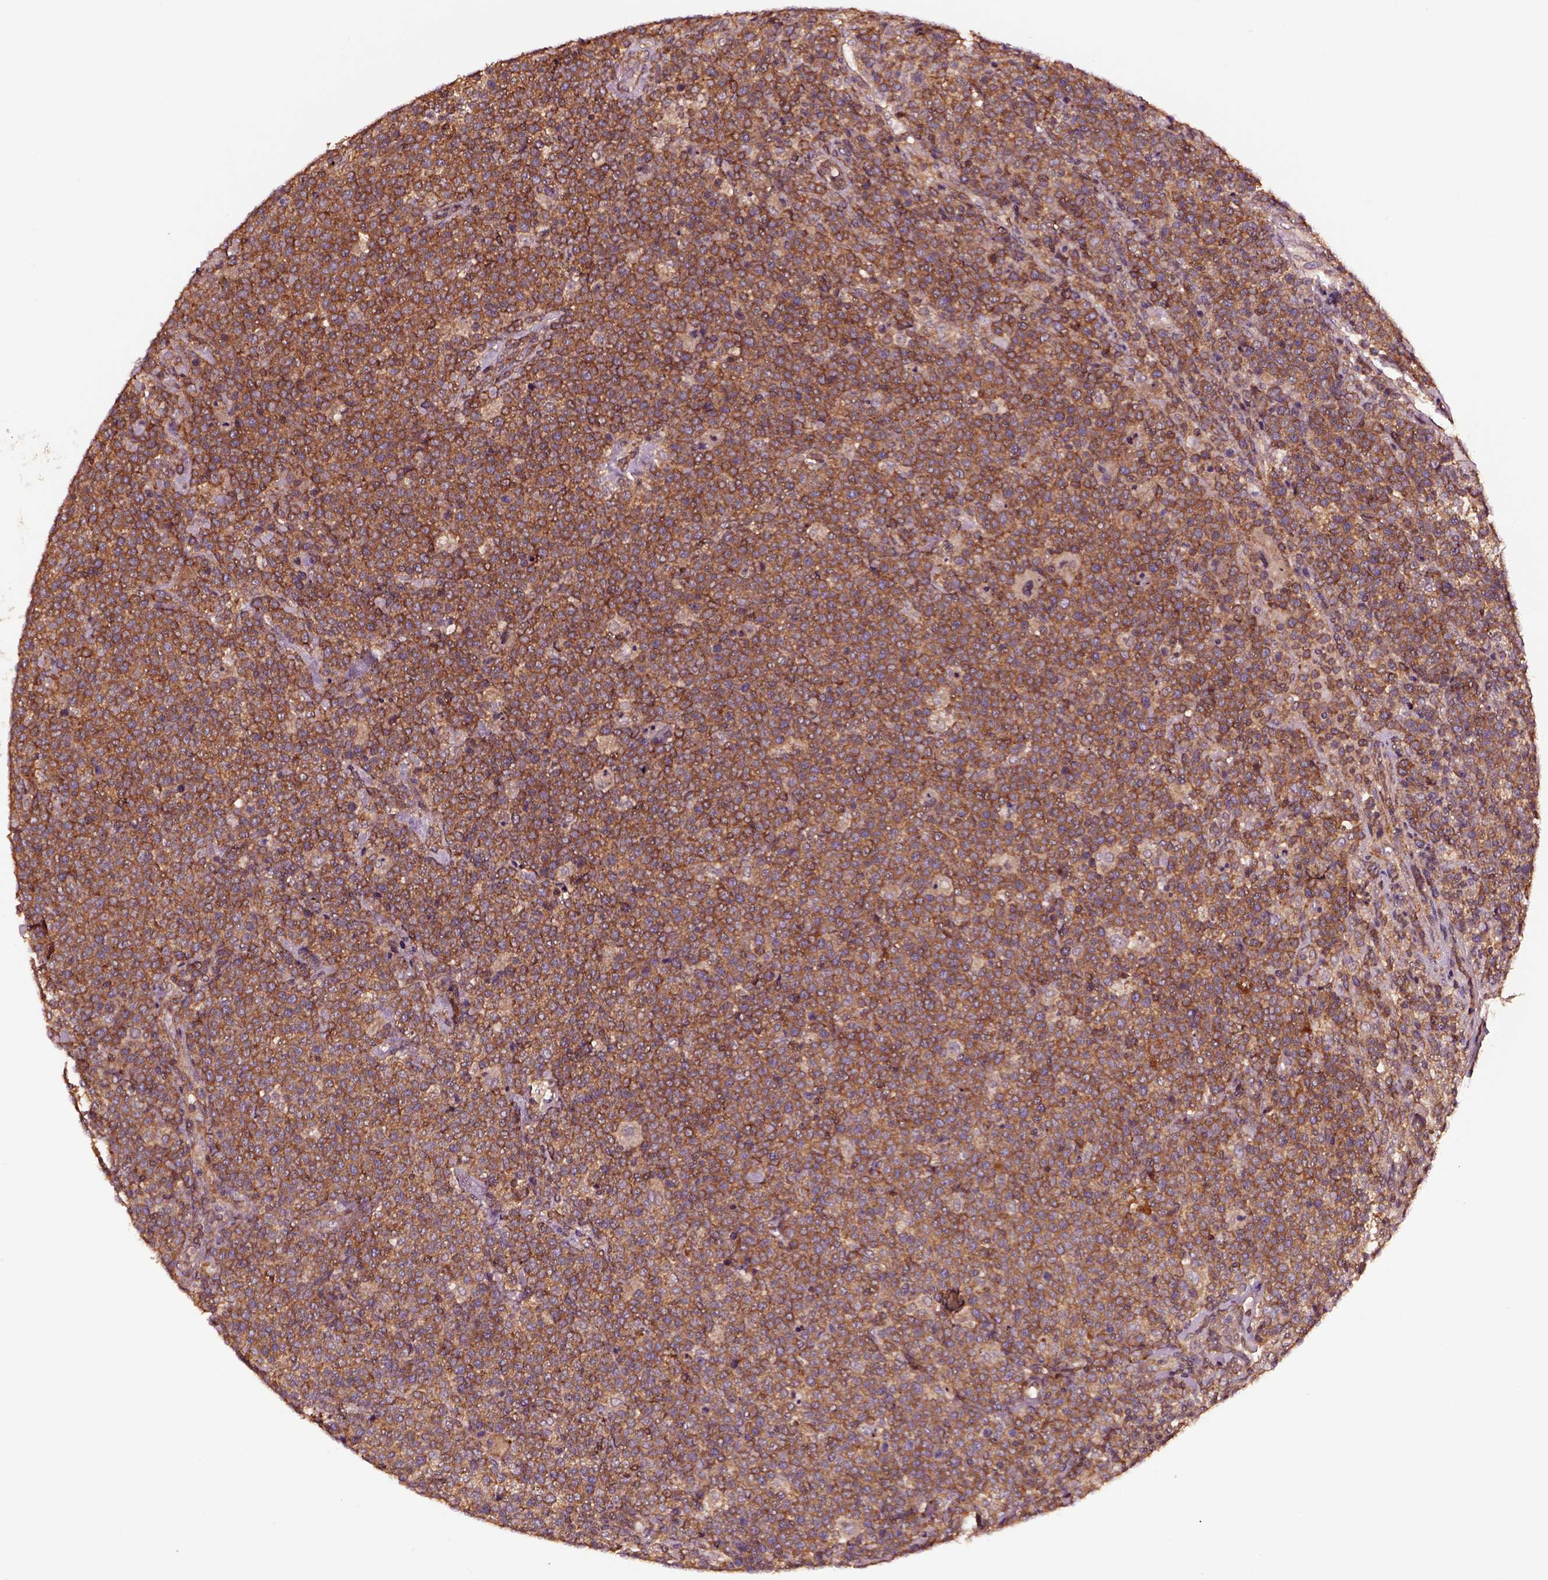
{"staining": {"intensity": "strong", "quantity": ">75%", "location": "cytoplasmic/membranous"}, "tissue": "lymphoma", "cell_type": "Tumor cells", "image_type": "cancer", "snomed": [{"axis": "morphology", "description": "Malignant lymphoma, non-Hodgkin's type, High grade"}, {"axis": "topography", "description": "Lymph node"}], "caption": "Strong cytoplasmic/membranous staining is identified in about >75% of tumor cells in lymphoma. (Stains: DAB in brown, nuclei in blue, Microscopy: brightfield microscopy at high magnification).", "gene": "RASSF5", "patient": {"sex": "male", "age": 61}}